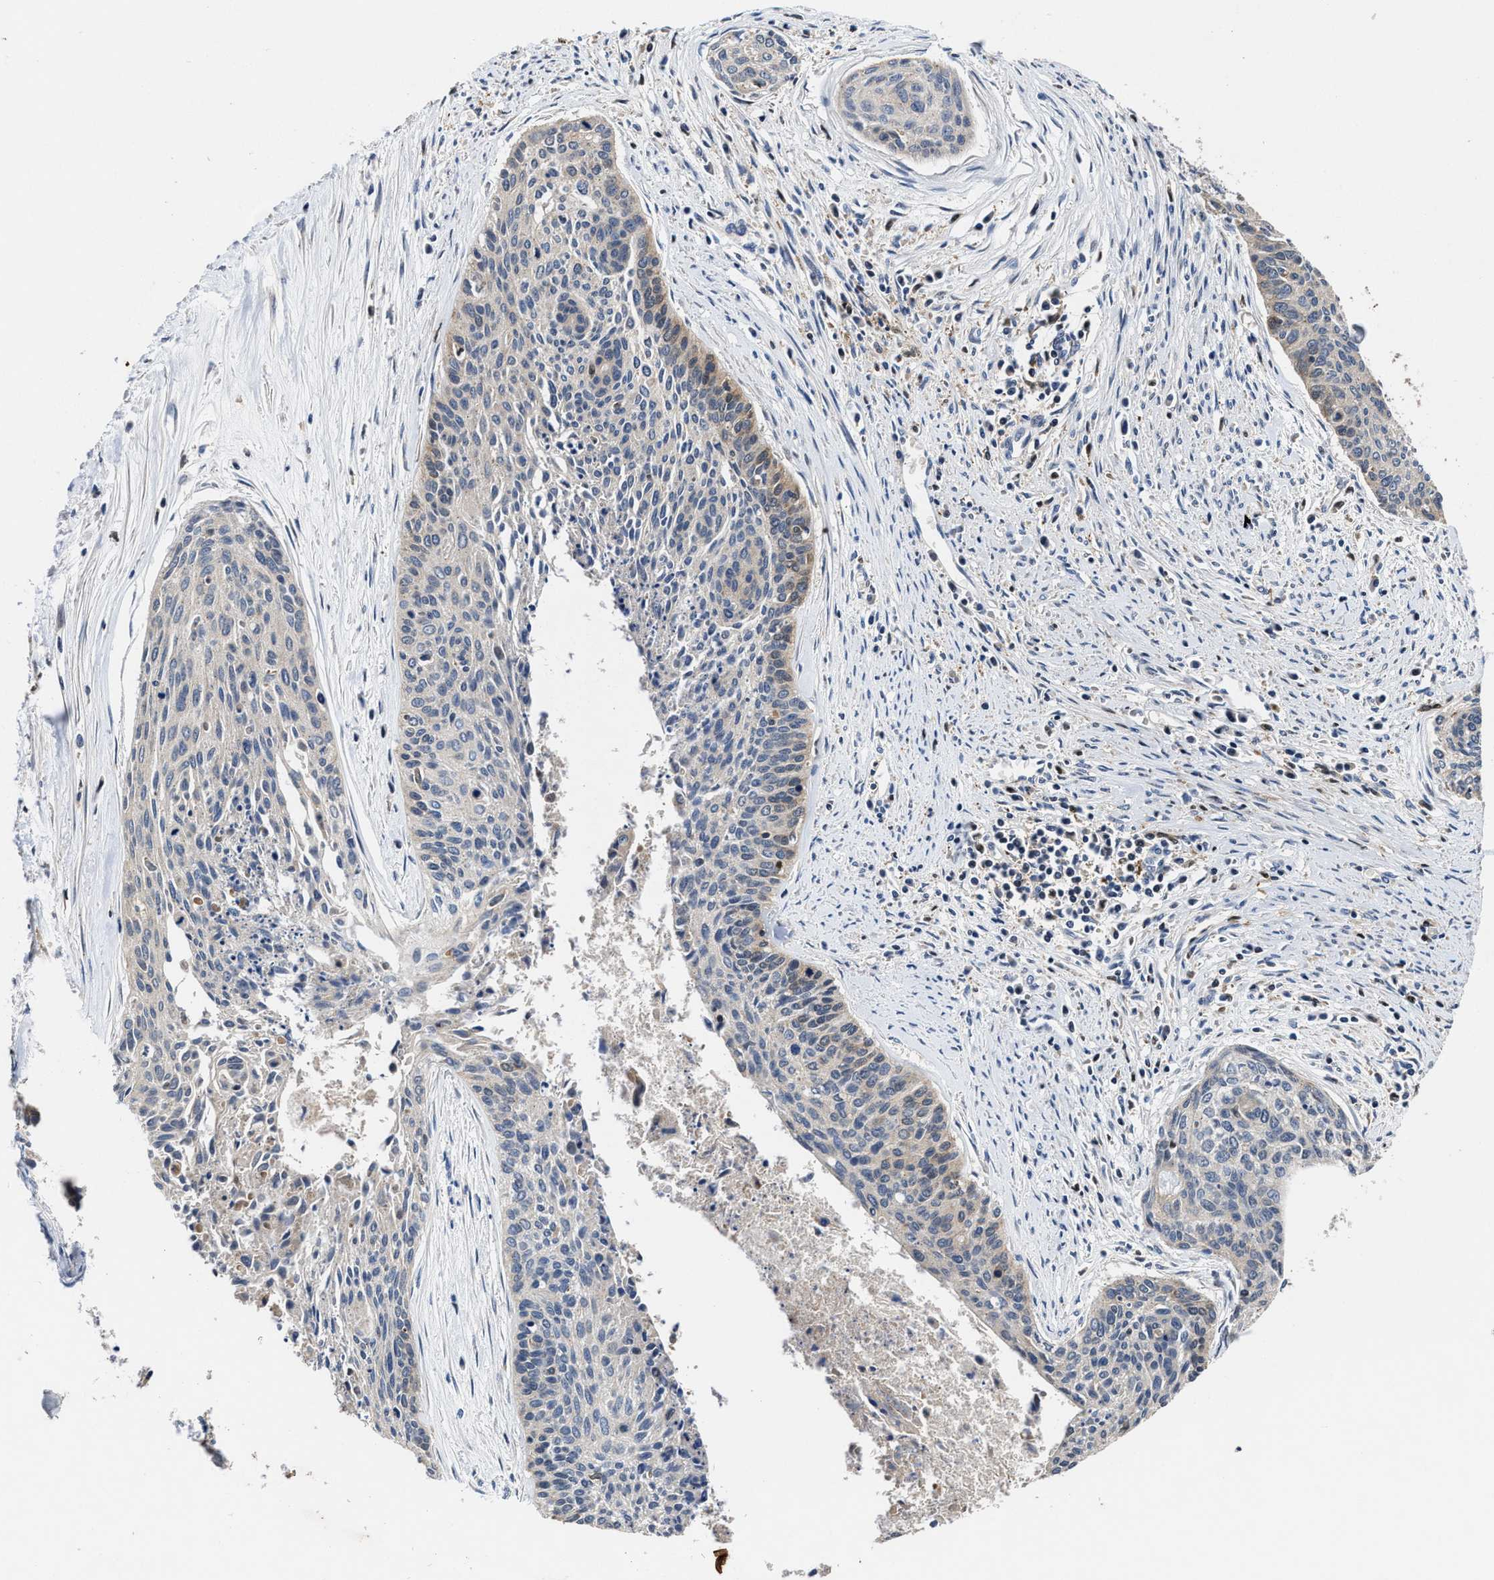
{"staining": {"intensity": "weak", "quantity": "<25%", "location": "cytoplasmic/membranous"}, "tissue": "cervical cancer", "cell_type": "Tumor cells", "image_type": "cancer", "snomed": [{"axis": "morphology", "description": "Squamous cell carcinoma, NOS"}, {"axis": "topography", "description": "Cervix"}], "caption": "This is an IHC histopathology image of human squamous cell carcinoma (cervical). There is no positivity in tumor cells.", "gene": "RGS10", "patient": {"sex": "female", "age": 55}}